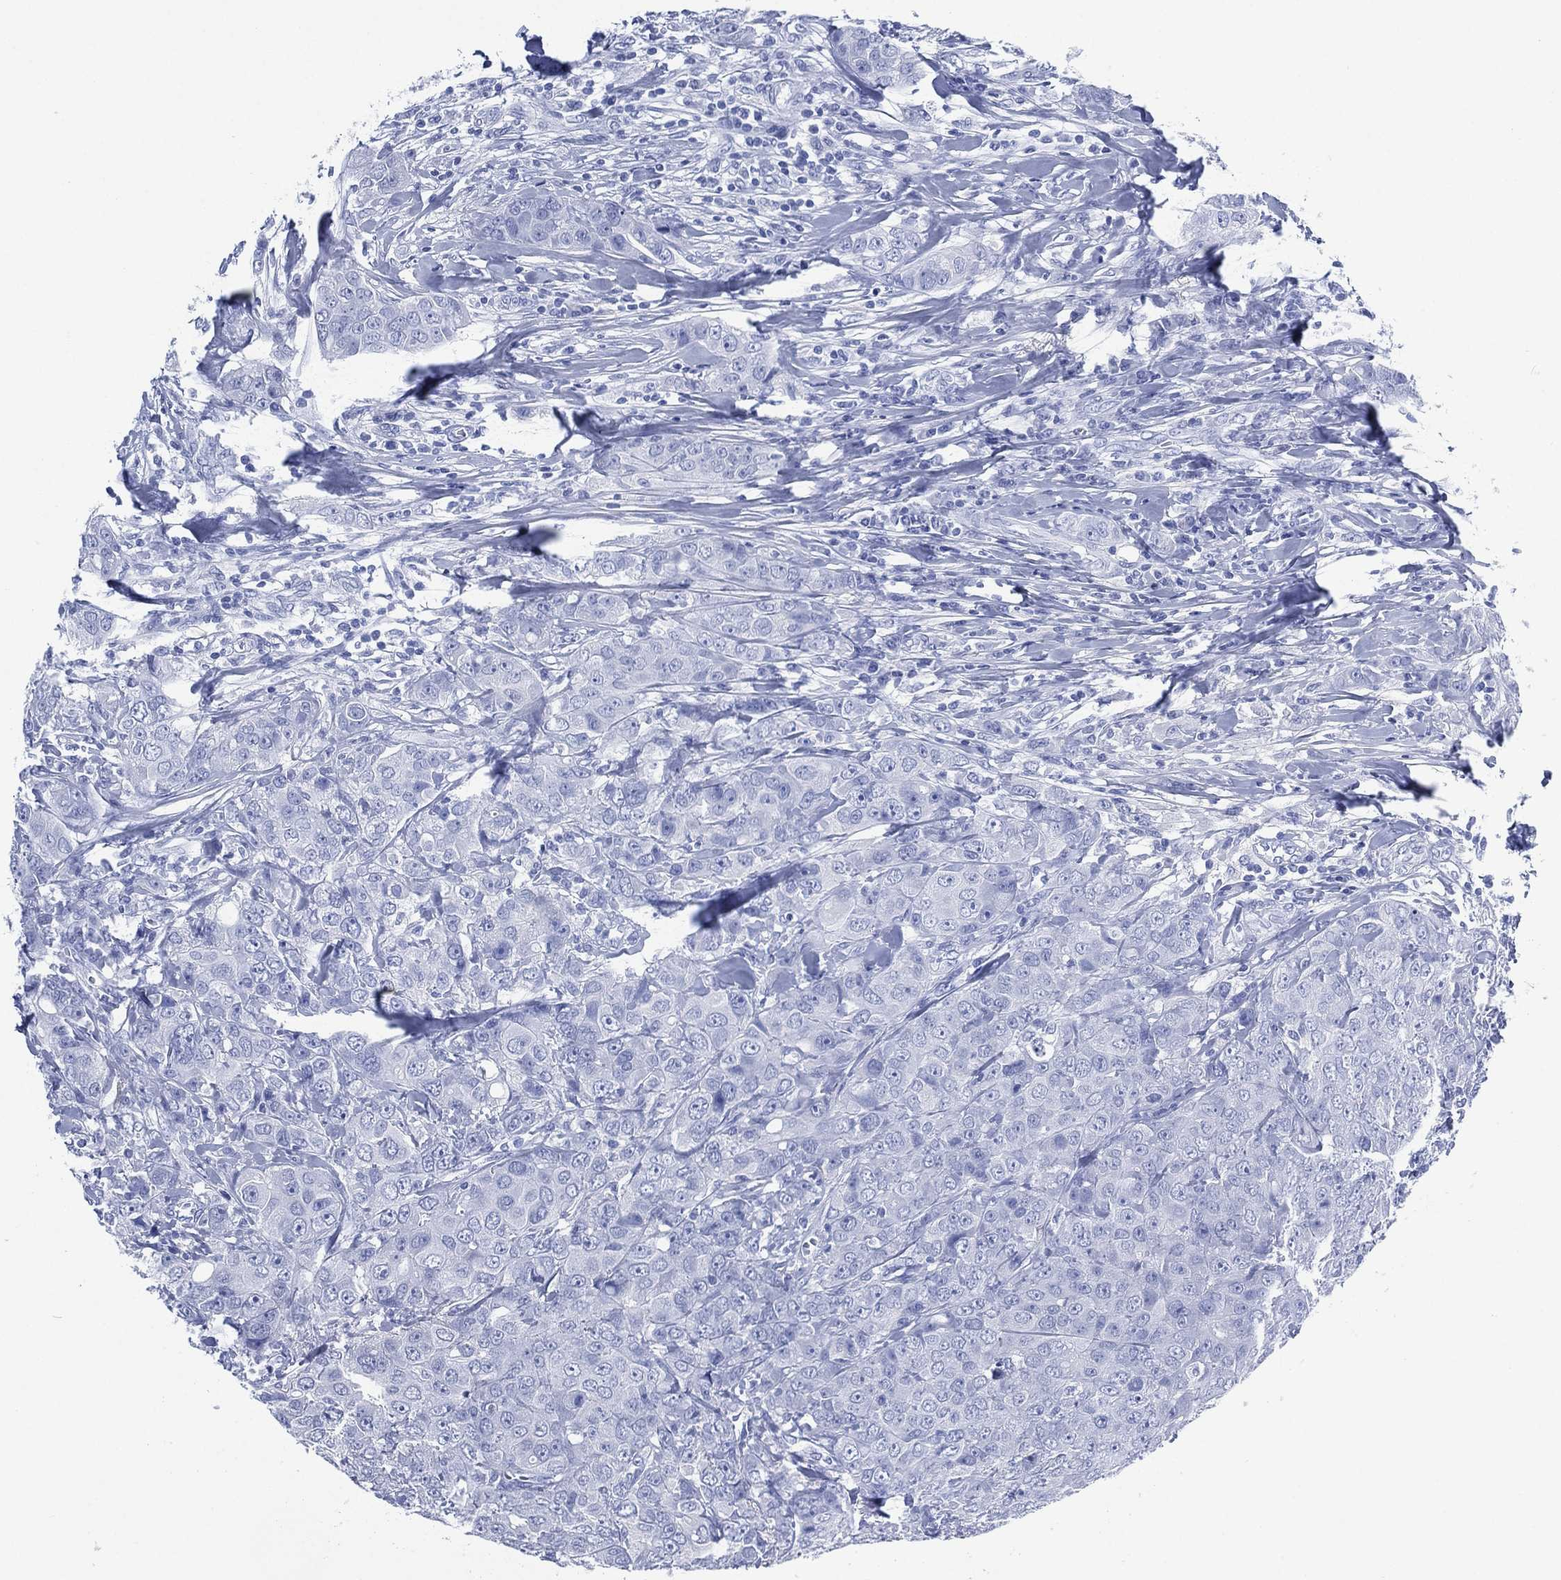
{"staining": {"intensity": "negative", "quantity": "none", "location": "none"}, "tissue": "breast cancer", "cell_type": "Tumor cells", "image_type": "cancer", "snomed": [{"axis": "morphology", "description": "Duct carcinoma"}, {"axis": "topography", "description": "Breast"}], "caption": "IHC photomicrograph of human breast cancer stained for a protein (brown), which reveals no expression in tumor cells.", "gene": "SIGLECL1", "patient": {"sex": "female", "age": 43}}